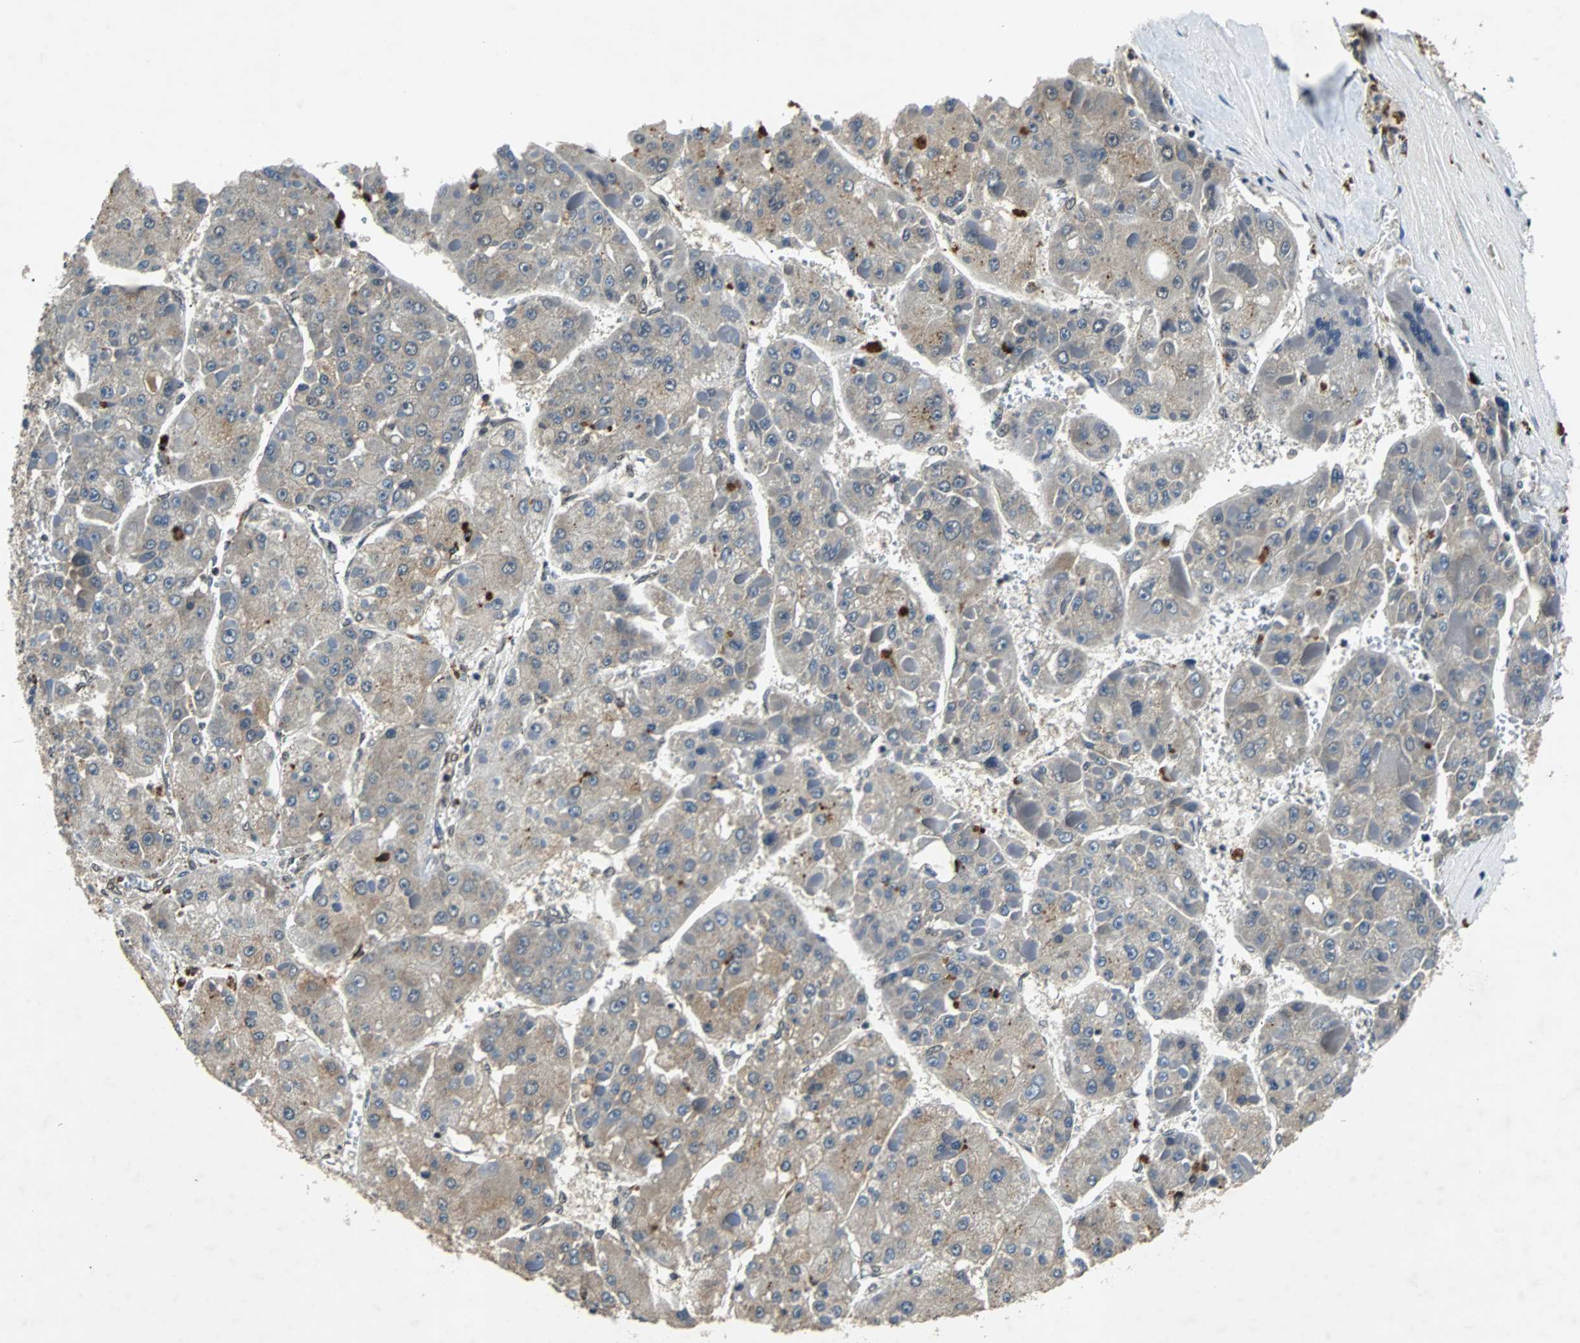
{"staining": {"intensity": "weak", "quantity": "25%-75%", "location": "cytoplasmic/membranous"}, "tissue": "liver cancer", "cell_type": "Tumor cells", "image_type": "cancer", "snomed": [{"axis": "morphology", "description": "Carcinoma, Hepatocellular, NOS"}, {"axis": "topography", "description": "Liver"}], "caption": "Liver hepatocellular carcinoma stained with immunohistochemistry (IHC) reveals weak cytoplasmic/membranous expression in approximately 25%-75% of tumor cells. (IHC, brightfield microscopy, high magnification).", "gene": "PHC1", "patient": {"sex": "female", "age": 73}}